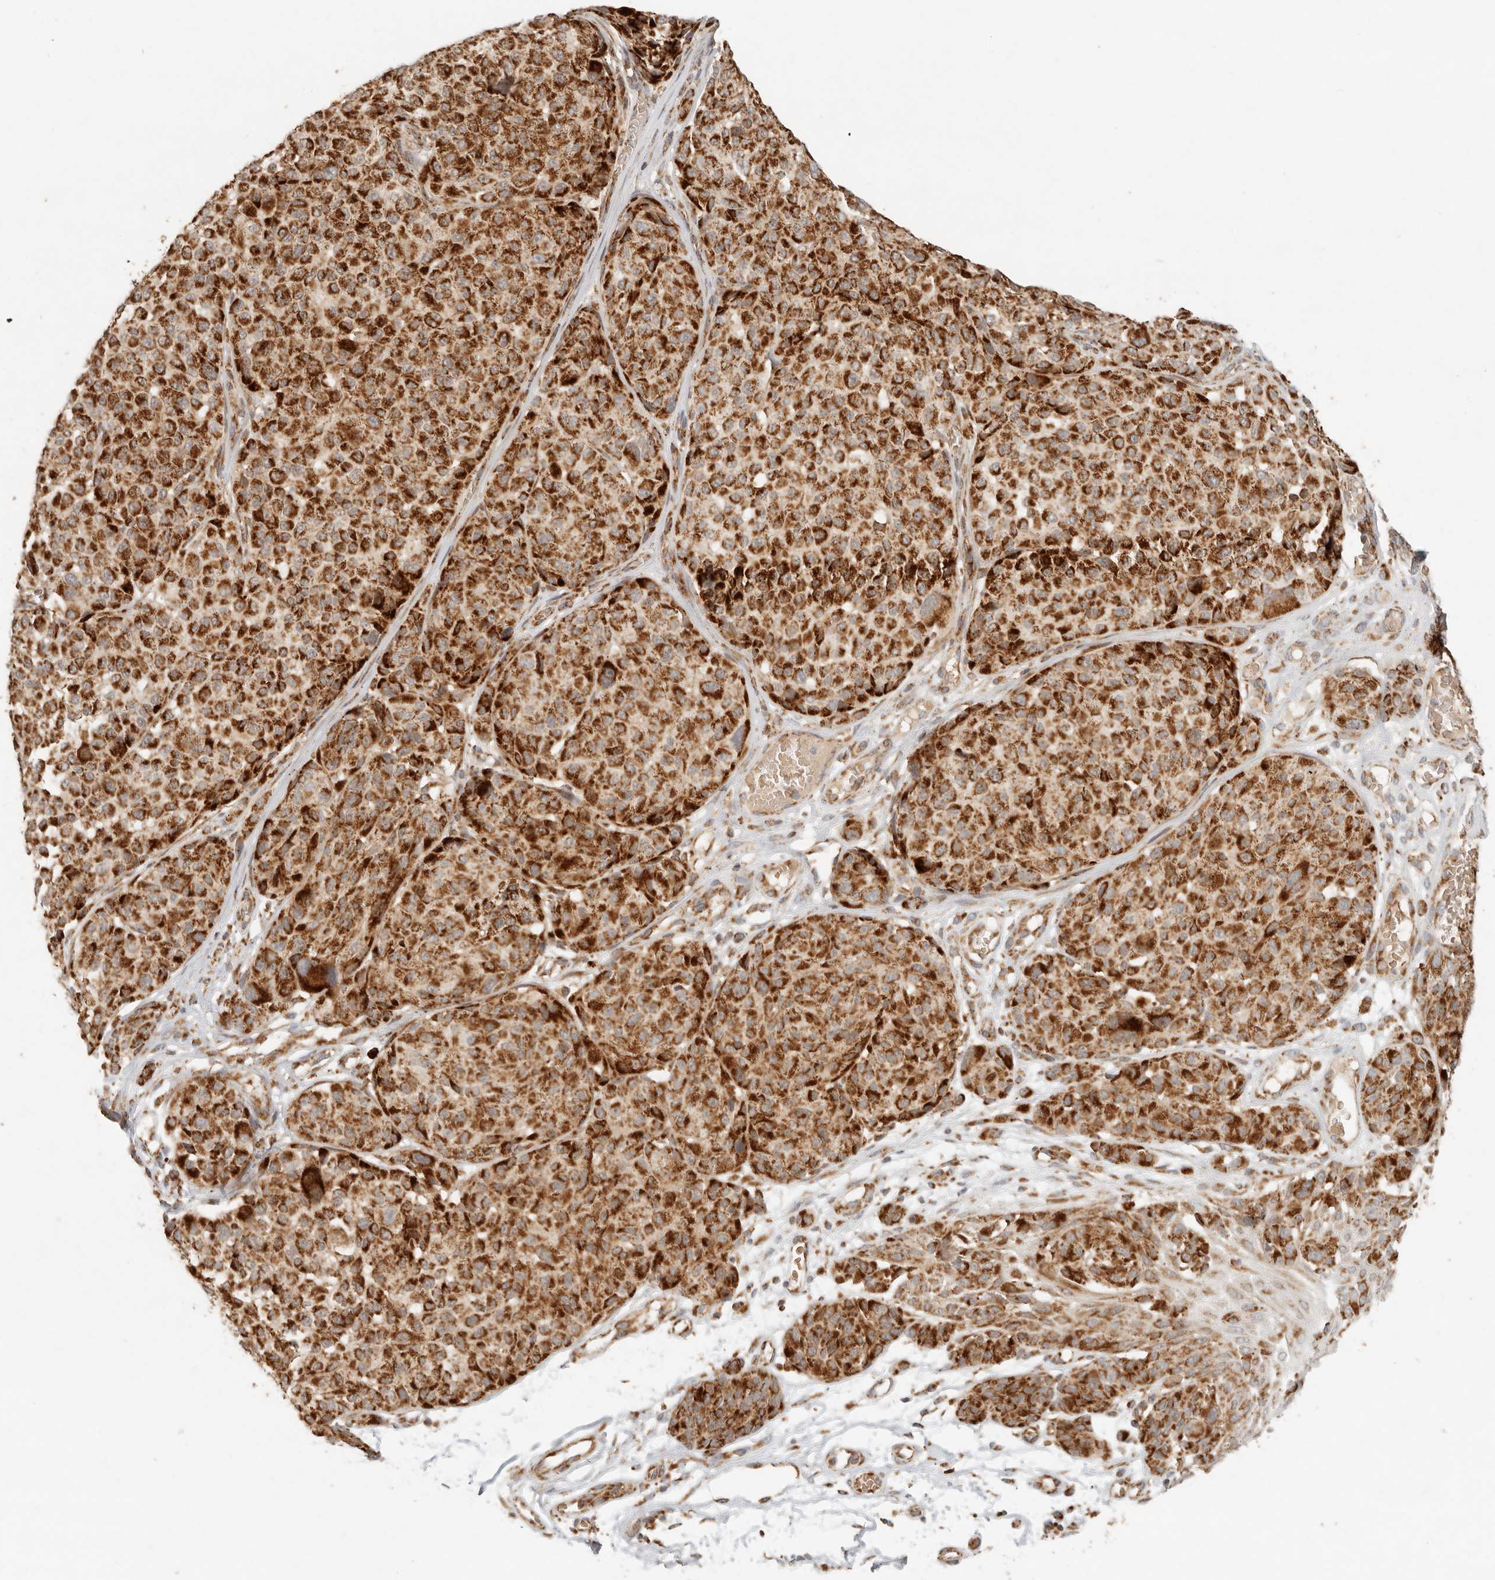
{"staining": {"intensity": "strong", "quantity": ">75%", "location": "cytoplasmic/membranous"}, "tissue": "melanoma", "cell_type": "Tumor cells", "image_type": "cancer", "snomed": [{"axis": "morphology", "description": "Malignant melanoma, NOS"}, {"axis": "topography", "description": "Skin"}], "caption": "DAB (3,3'-diaminobenzidine) immunohistochemical staining of human melanoma reveals strong cytoplasmic/membranous protein expression in approximately >75% of tumor cells.", "gene": "MRPL55", "patient": {"sex": "male", "age": 83}}